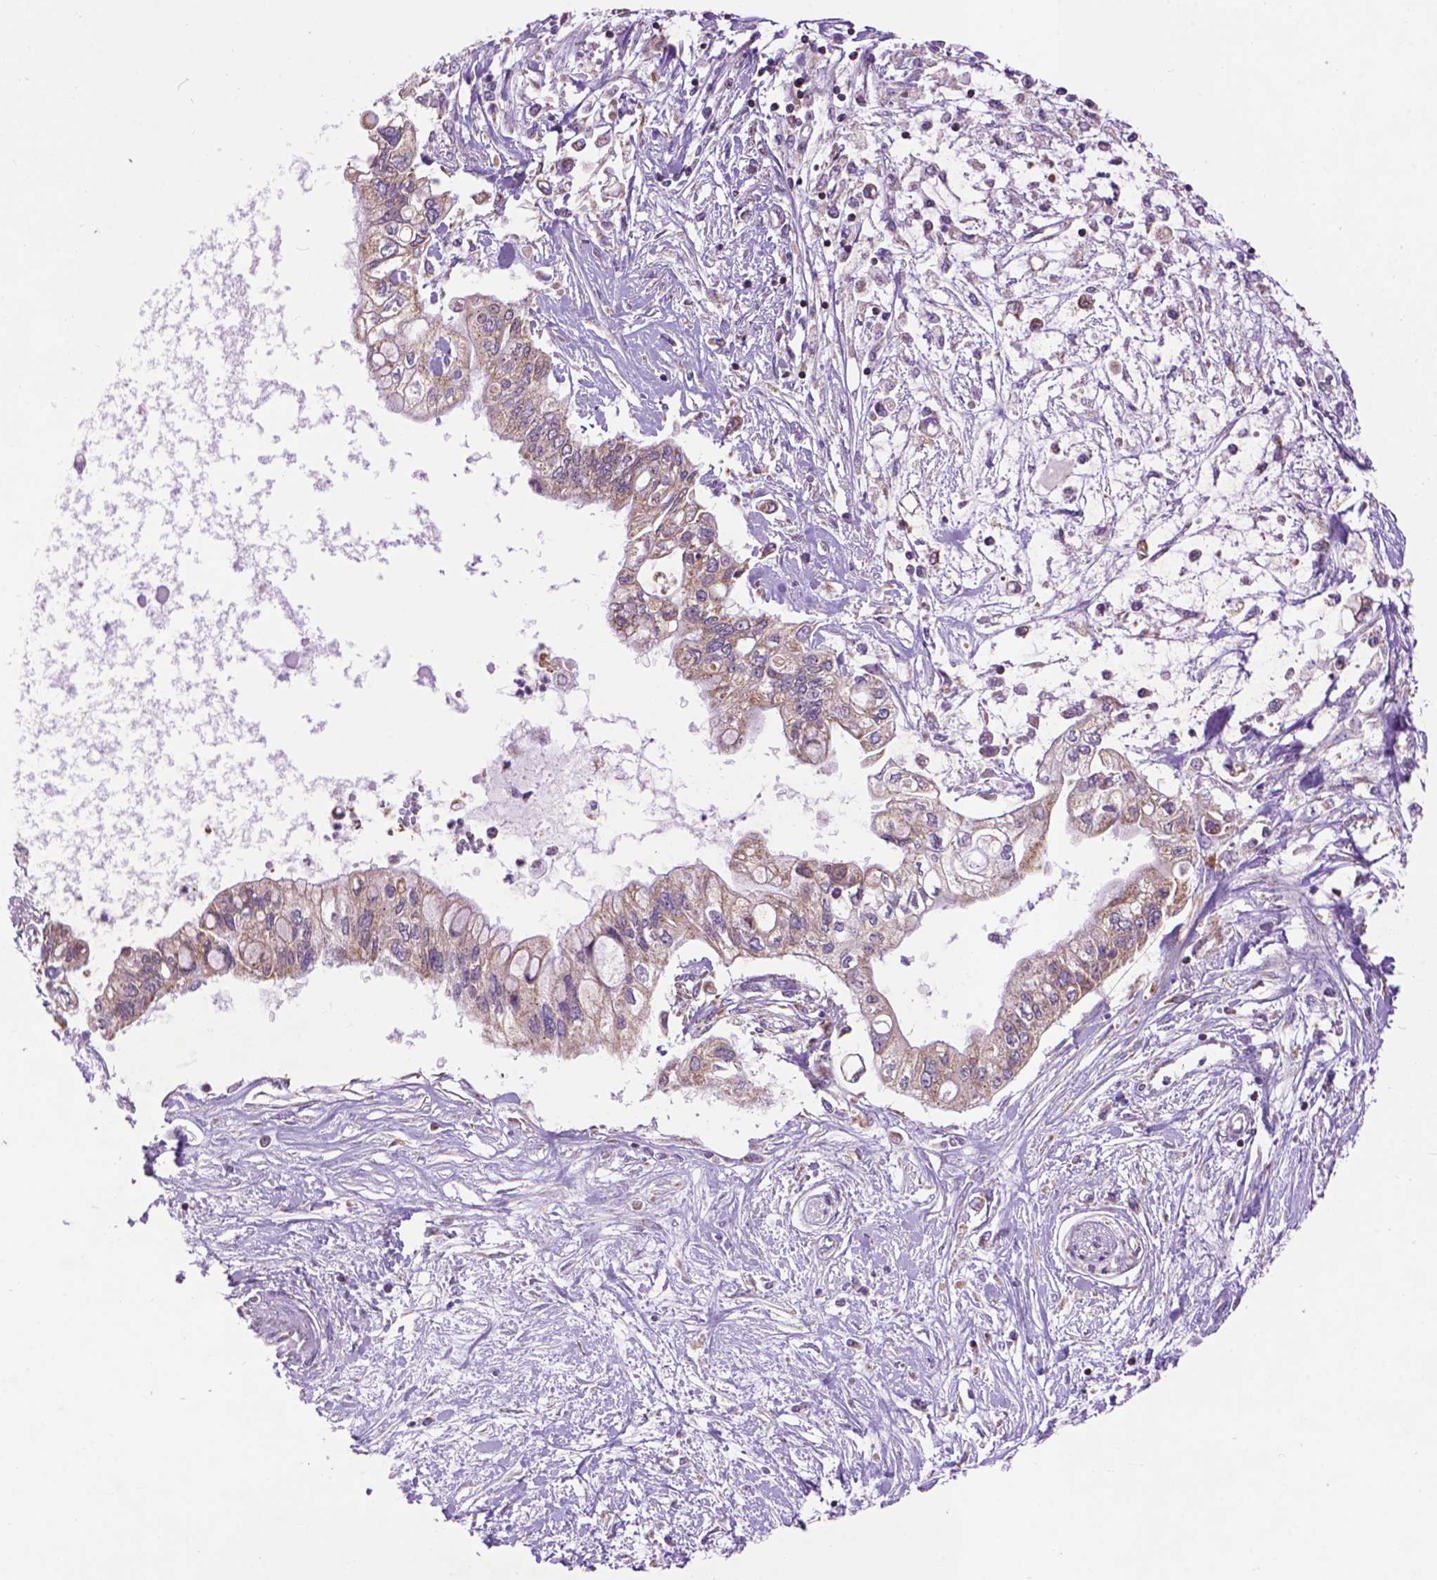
{"staining": {"intensity": "weak", "quantity": "25%-75%", "location": "cytoplasmic/membranous"}, "tissue": "pancreatic cancer", "cell_type": "Tumor cells", "image_type": "cancer", "snomed": [{"axis": "morphology", "description": "Adenocarcinoma, NOS"}, {"axis": "topography", "description": "Pancreas"}], "caption": "Immunohistochemistry of adenocarcinoma (pancreatic) exhibits low levels of weak cytoplasmic/membranous expression in about 25%-75% of tumor cells. The staining was performed using DAB (3,3'-diaminobenzidine), with brown indicating positive protein expression. Nuclei are stained blue with hematoxylin.", "gene": "PYCR3", "patient": {"sex": "female", "age": 77}}